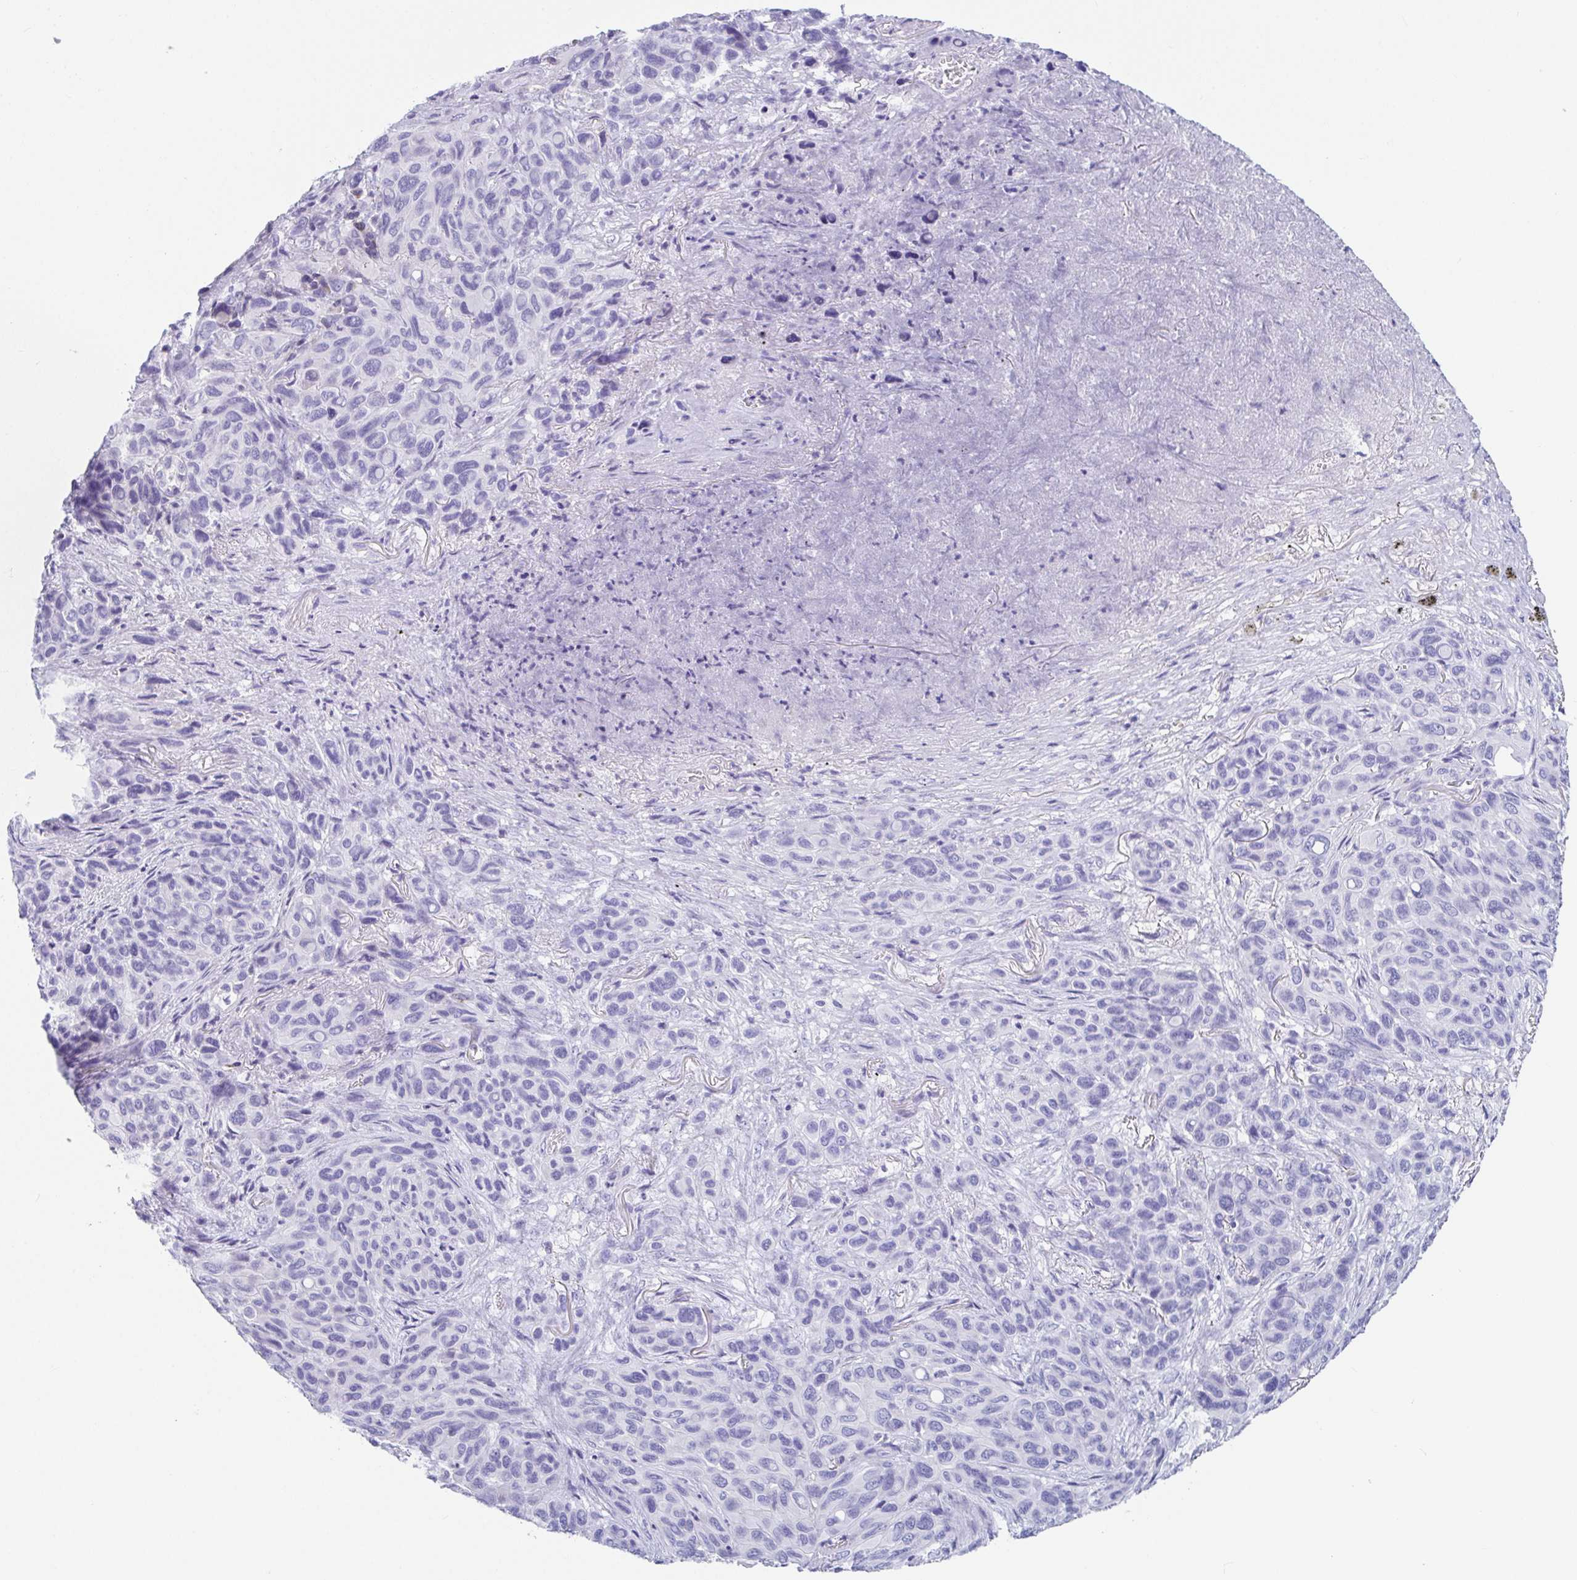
{"staining": {"intensity": "negative", "quantity": "none", "location": "none"}, "tissue": "melanoma", "cell_type": "Tumor cells", "image_type": "cancer", "snomed": [{"axis": "morphology", "description": "Malignant melanoma, Metastatic site"}, {"axis": "topography", "description": "Lung"}], "caption": "This micrograph is of malignant melanoma (metastatic site) stained with IHC to label a protein in brown with the nuclei are counter-stained blue. There is no staining in tumor cells. The staining was performed using DAB to visualize the protein expression in brown, while the nuclei were stained in blue with hematoxylin (Magnification: 20x).", "gene": "PLA2G1B", "patient": {"sex": "male", "age": 48}}